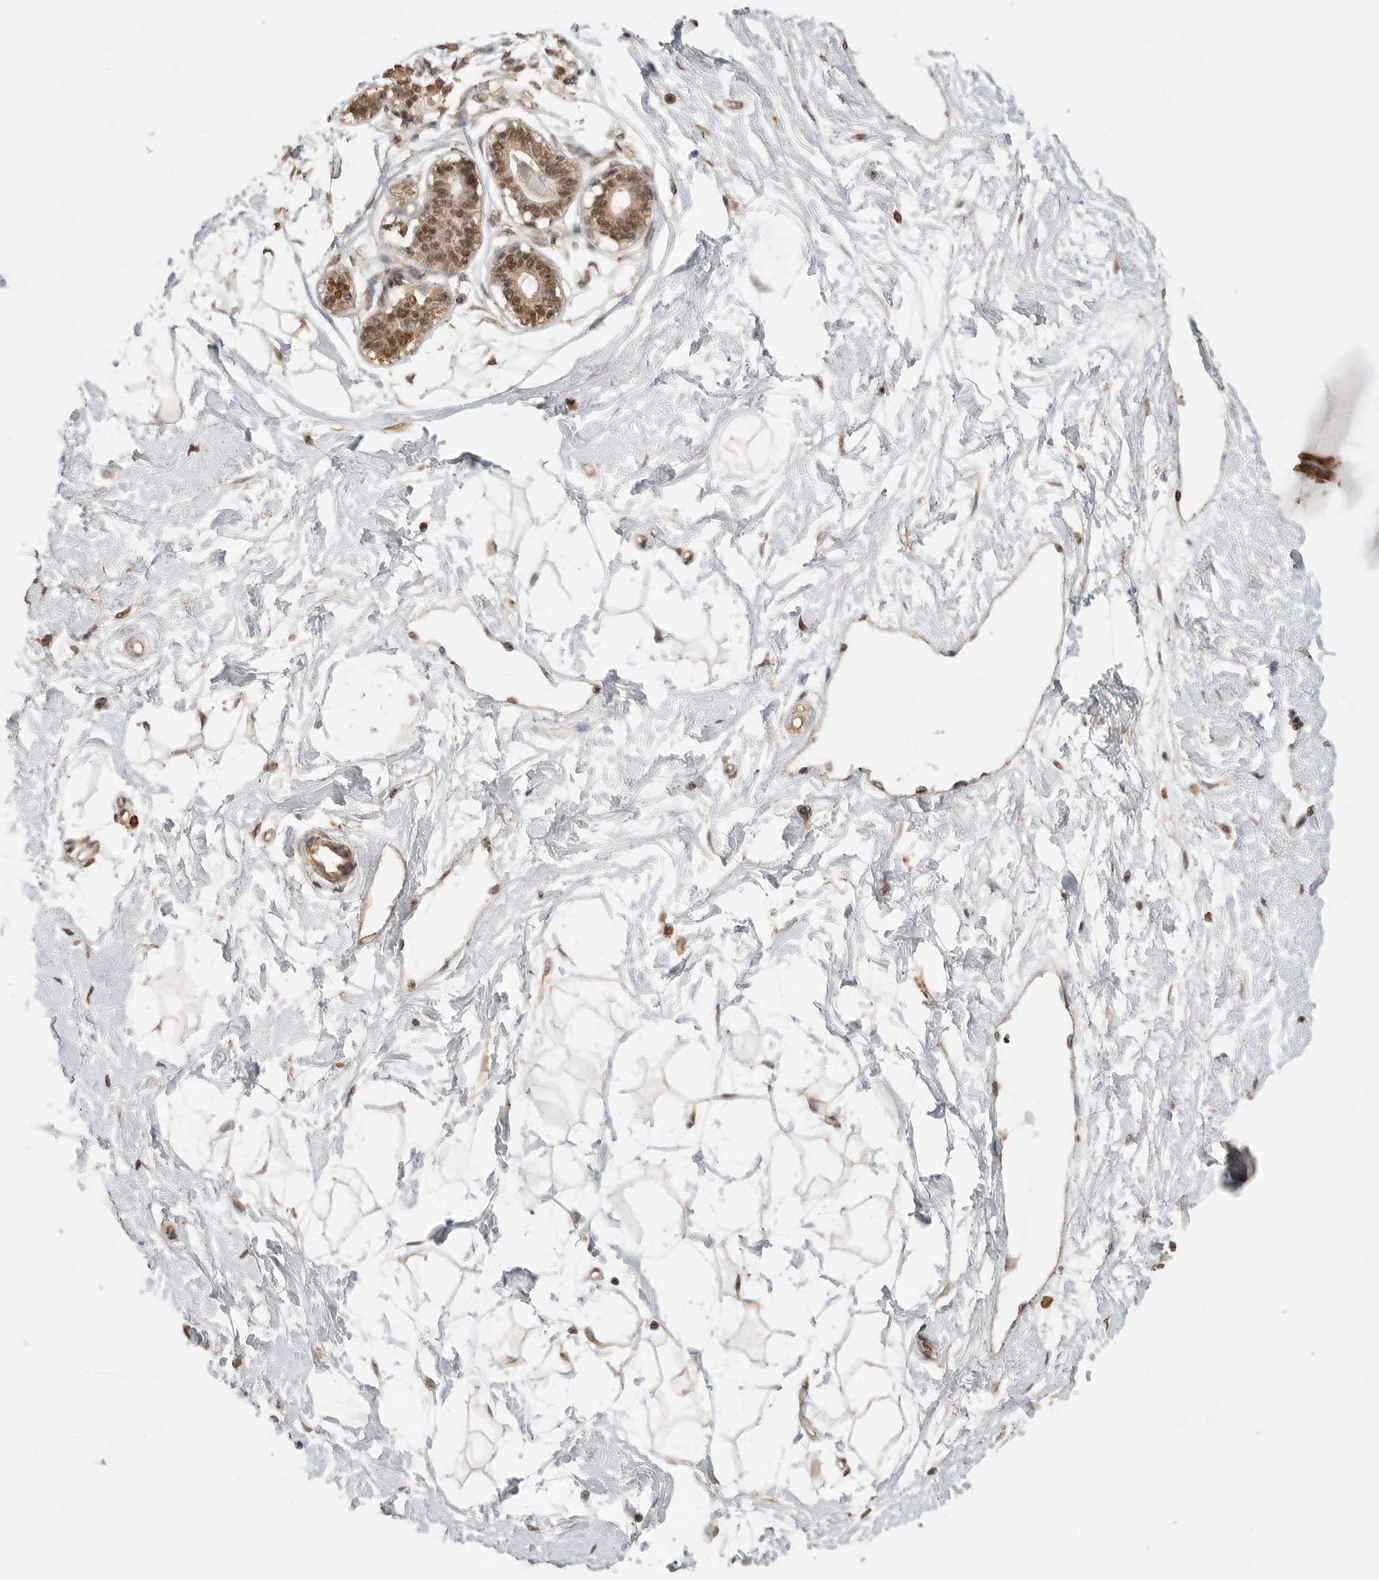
{"staining": {"intensity": "moderate", "quantity": "25%-75%", "location": "cytoplasmic/membranous"}, "tissue": "breast", "cell_type": "Adipocytes", "image_type": "normal", "snomed": [{"axis": "morphology", "description": "Normal tissue, NOS"}, {"axis": "topography", "description": "Breast"}], "caption": "The micrograph reveals staining of benign breast, revealing moderate cytoplasmic/membranous protein expression (brown color) within adipocytes.", "gene": "DFFA", "patient": {"sex": "female", "age": 45}}